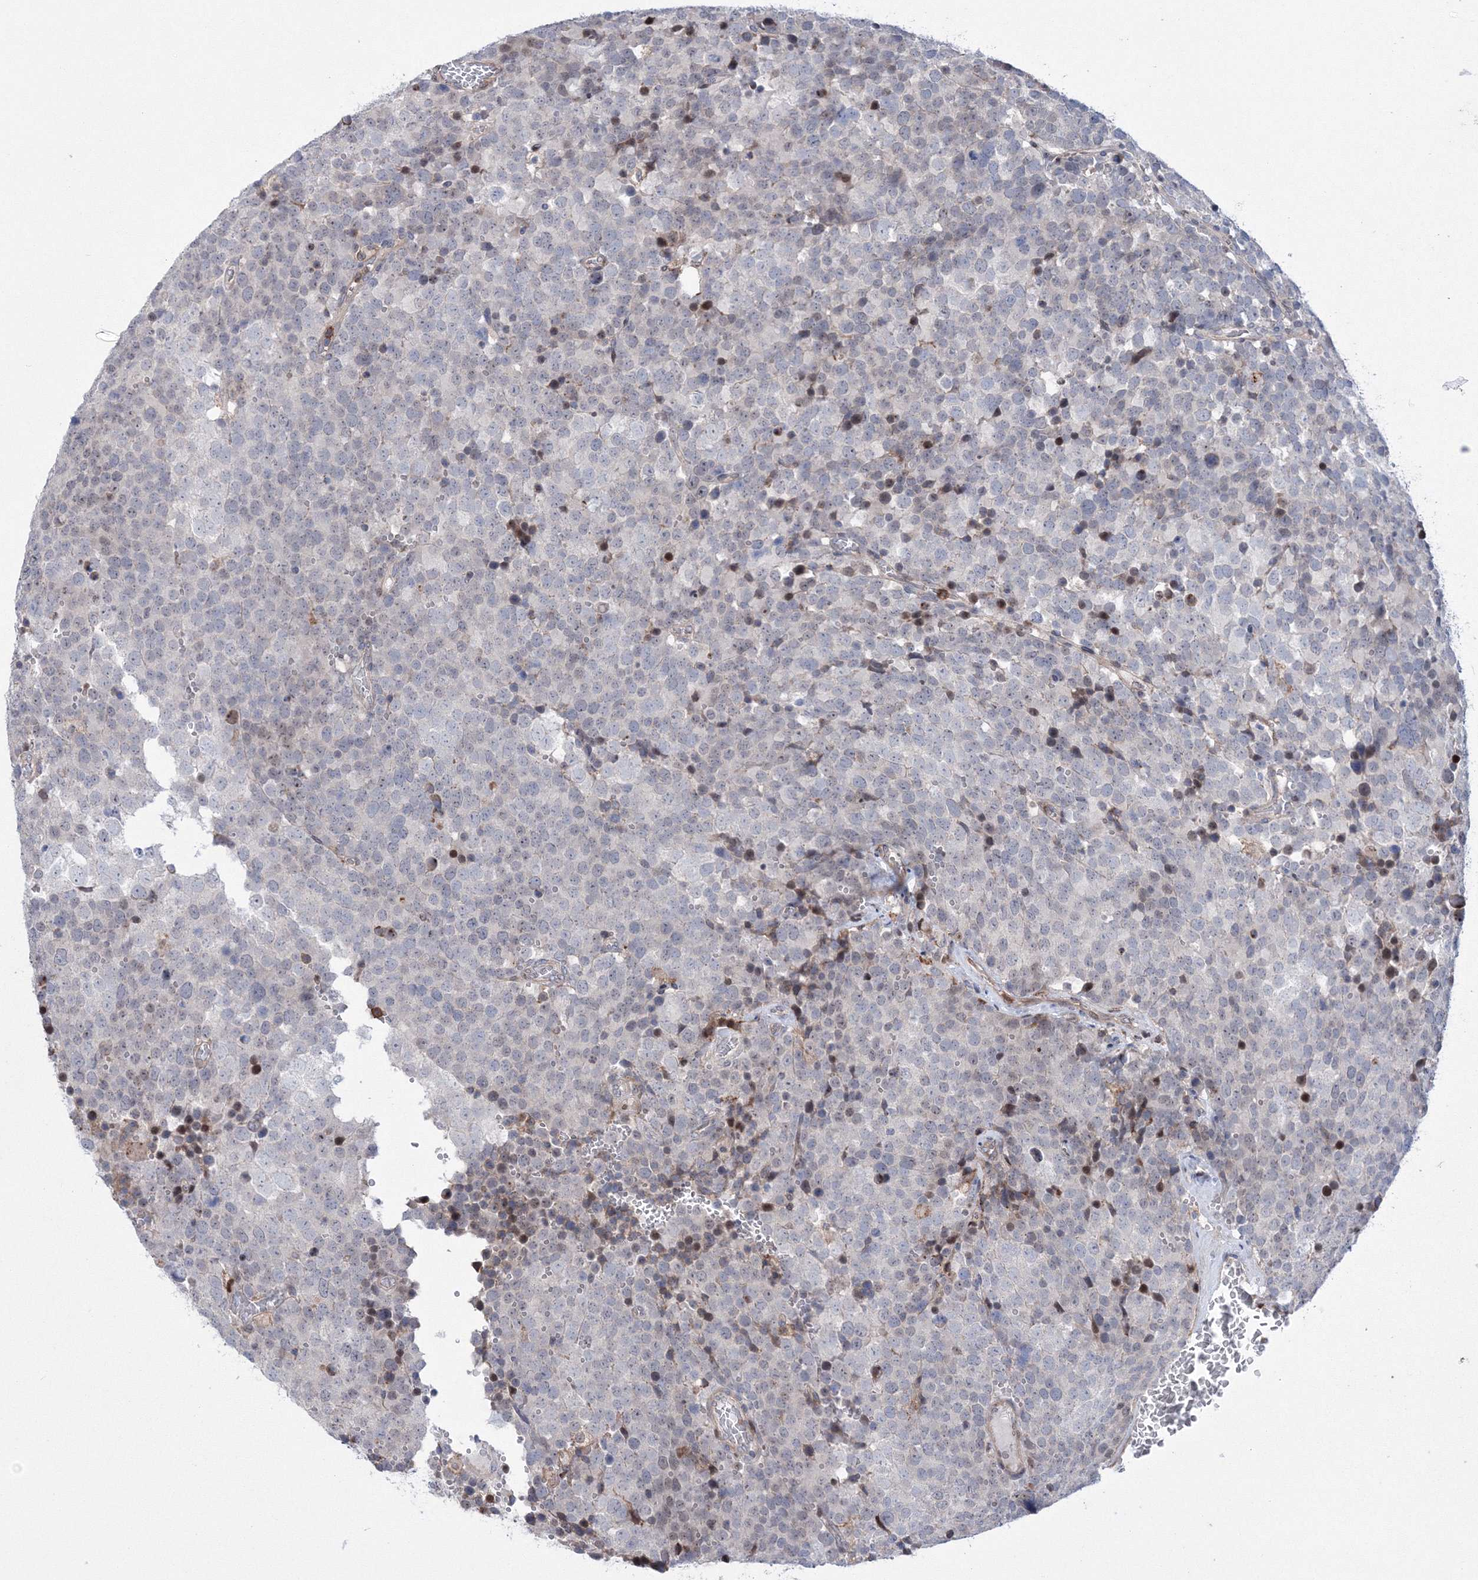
{"staining": {"intensity": "negative", "quantity": "none", "location": "none"}, "tissue": "testis cancer", "cell_type": "Tumor cells", "image_type": "cancer", "snomed": [{"axis": "morphology", "description": "Seminoma, NOS"}, {"axis": "topography", "description": "Testis"}], "caption": "Immunohistochemistry of human testis seminoma displays no expression in tumor cells.", "gene": "RNPEPL1", "patient": {"sex": "male", "age": 71}}